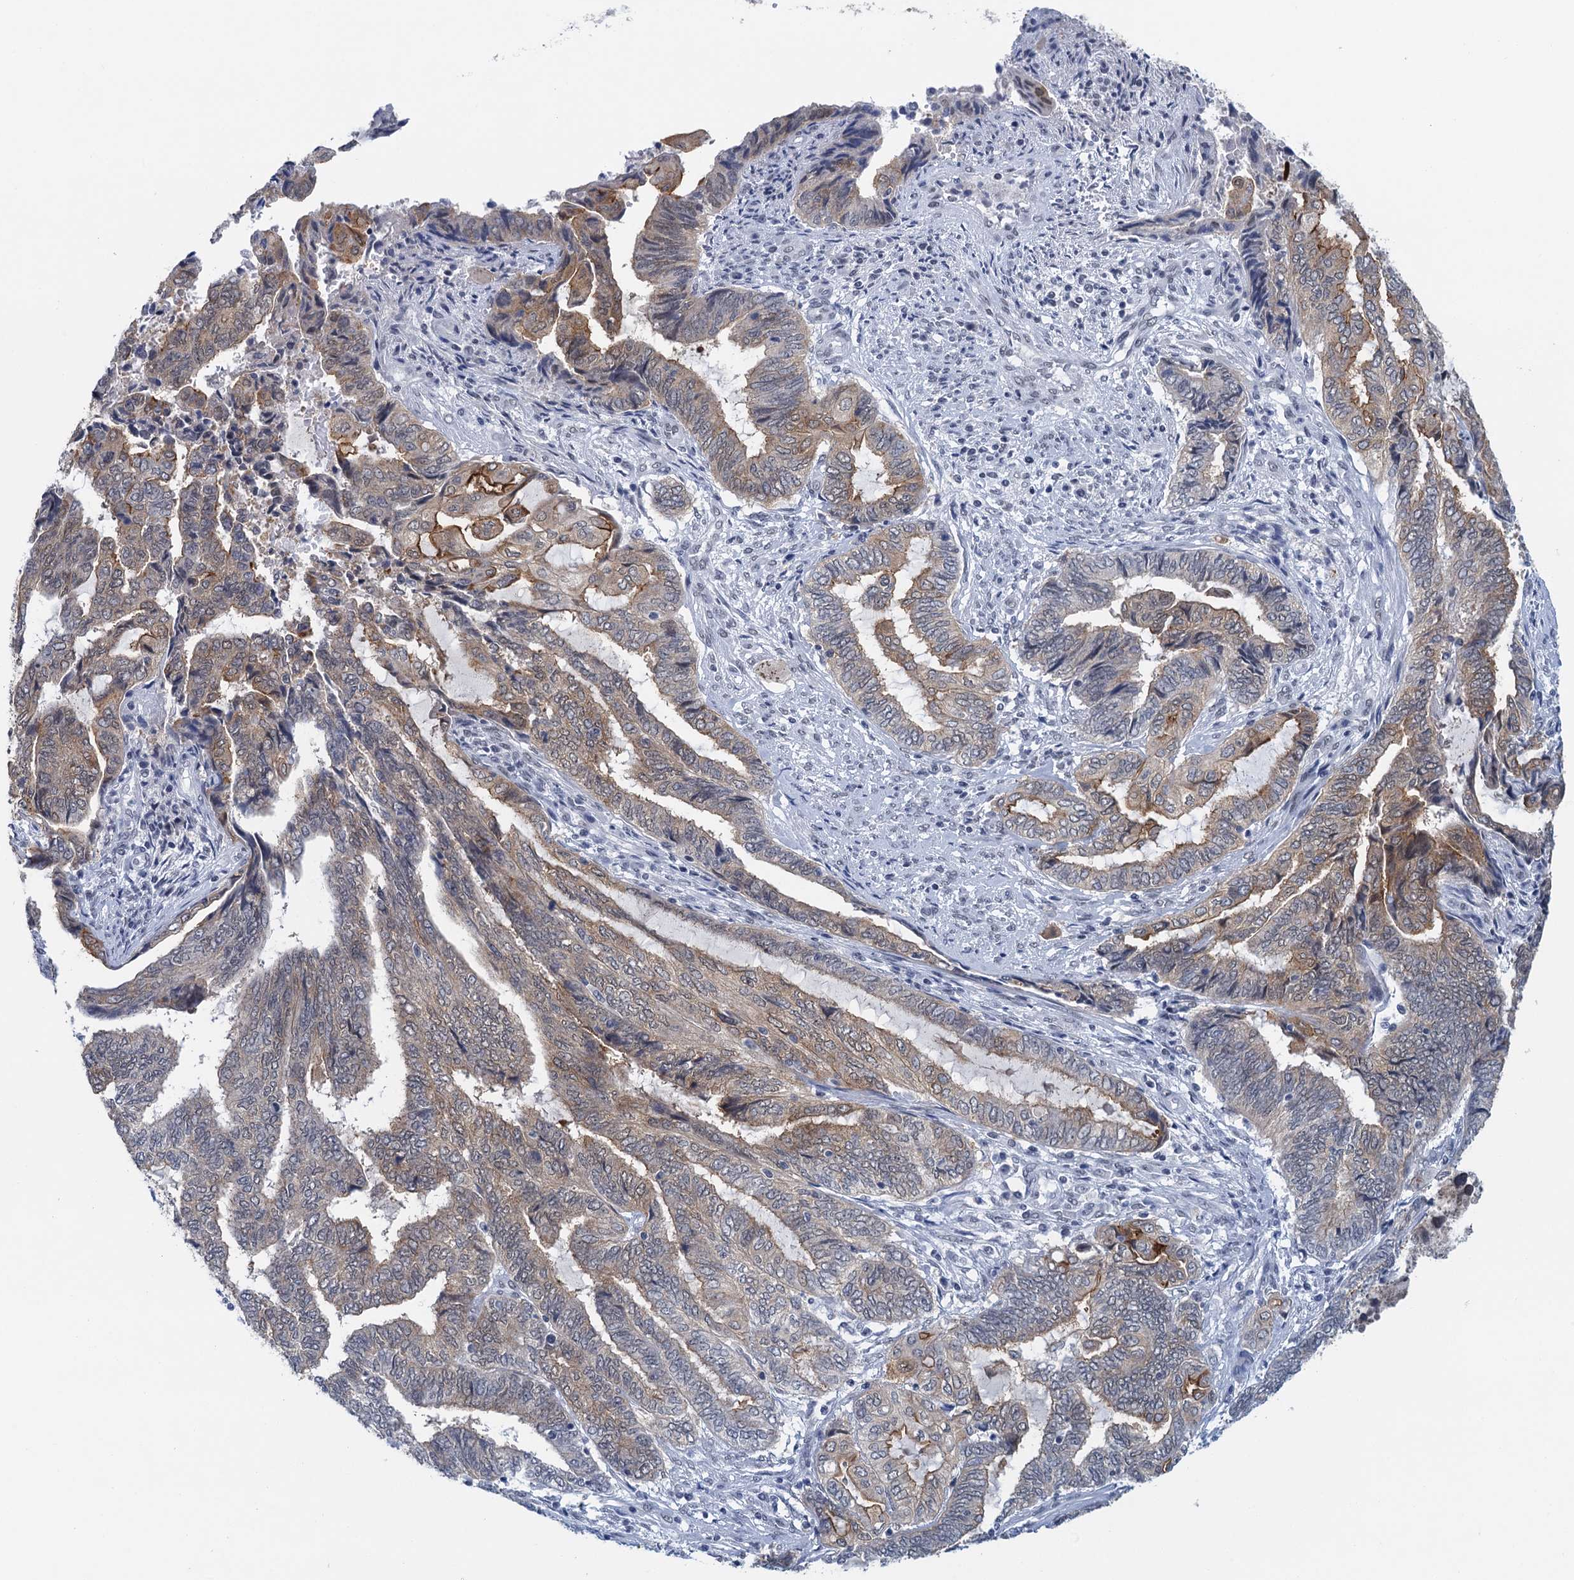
{"staining": {"intensity": "moderate", "quantity": "25%-75%", "location": "cytoplasmic/membranous"}, "tissue": "endometrial cancer", "cell_type": "Tumor cells", "image_type": "cancer", "snomed": [{"axis": "morphology", "description": "Adenocarcinoma, NOS"}, {"axis": "topography", "description": "Uterus"}, {"axis": "topography", "description": "Endometrium"}], "caption": "Tumor cells reveal medium levels of moderate cytoplasmic/membranous staining in approximately 25%-75% of cells in adenocarcinoma (endometrial).", "gene": "EPS8L1", "patient": {"sex": "female", "age": 70}}